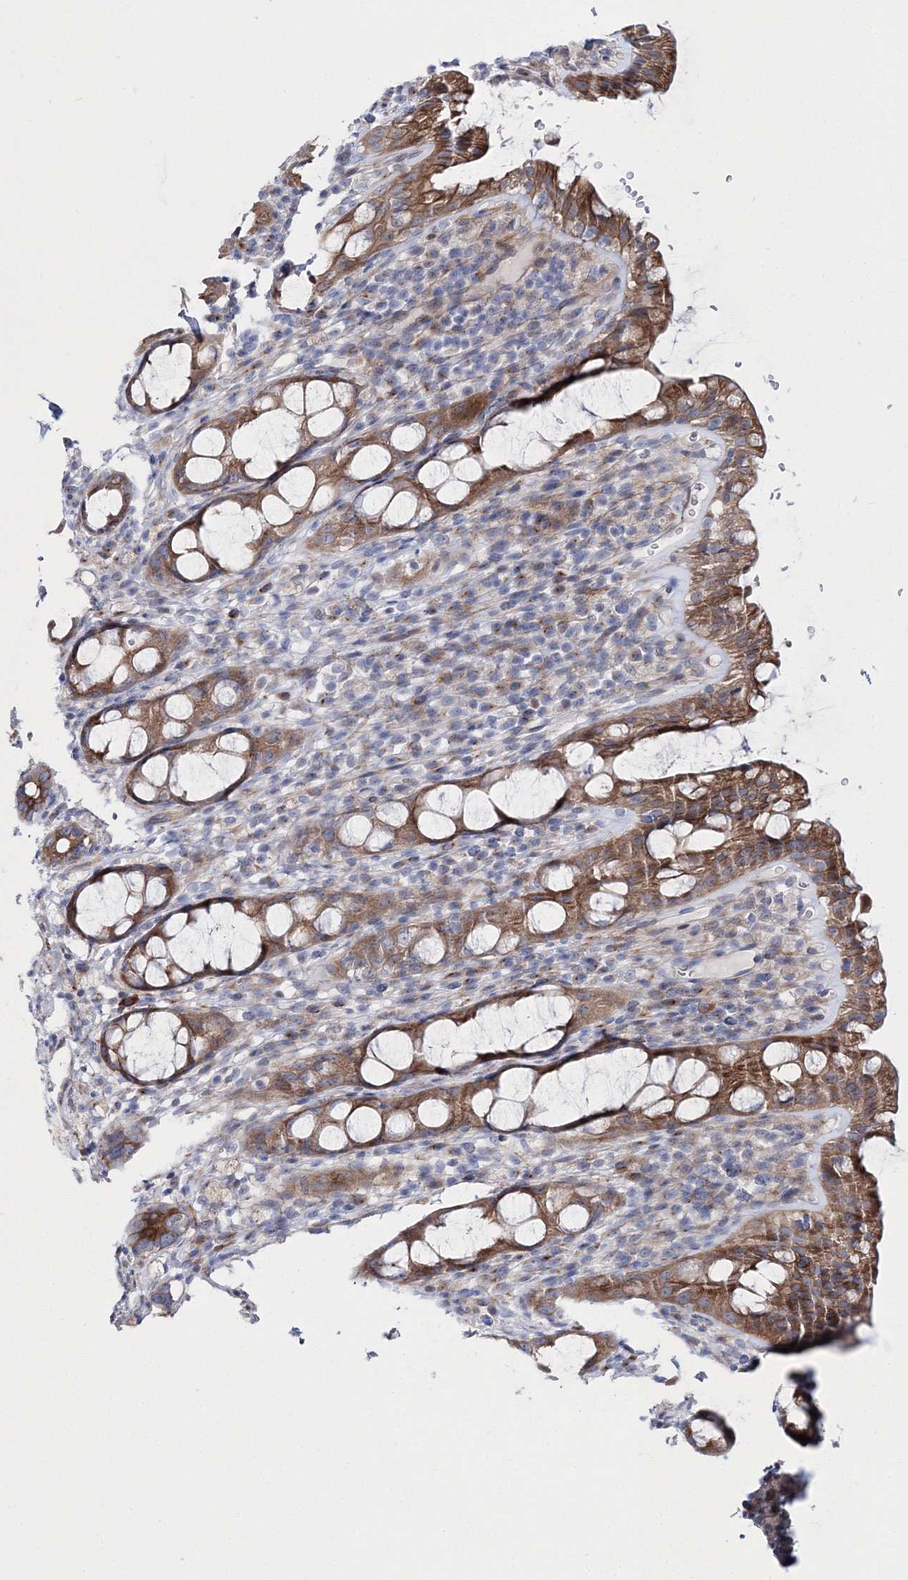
{"staining": {"intensity": "moderate", "quantity": ">75%", "location": "cytoplasmic/membranous"}, "tissue": "rectum", "cell_type": "Glandular cells", "image_type": "normal", "snomed": [{"axis": "morphology", "description": "Normal tissue, NOS"}, {"axis": "topography", "description": "Rectum"}], "caption": "A micrograph of human rectum stained for a protein displays moderate cytoplasmic/membranous brown staining in glandular cells. Nuclei are stained in blue.", "gene": "ARHGAP32", "patient": {"sex": "male", "age": 44}}